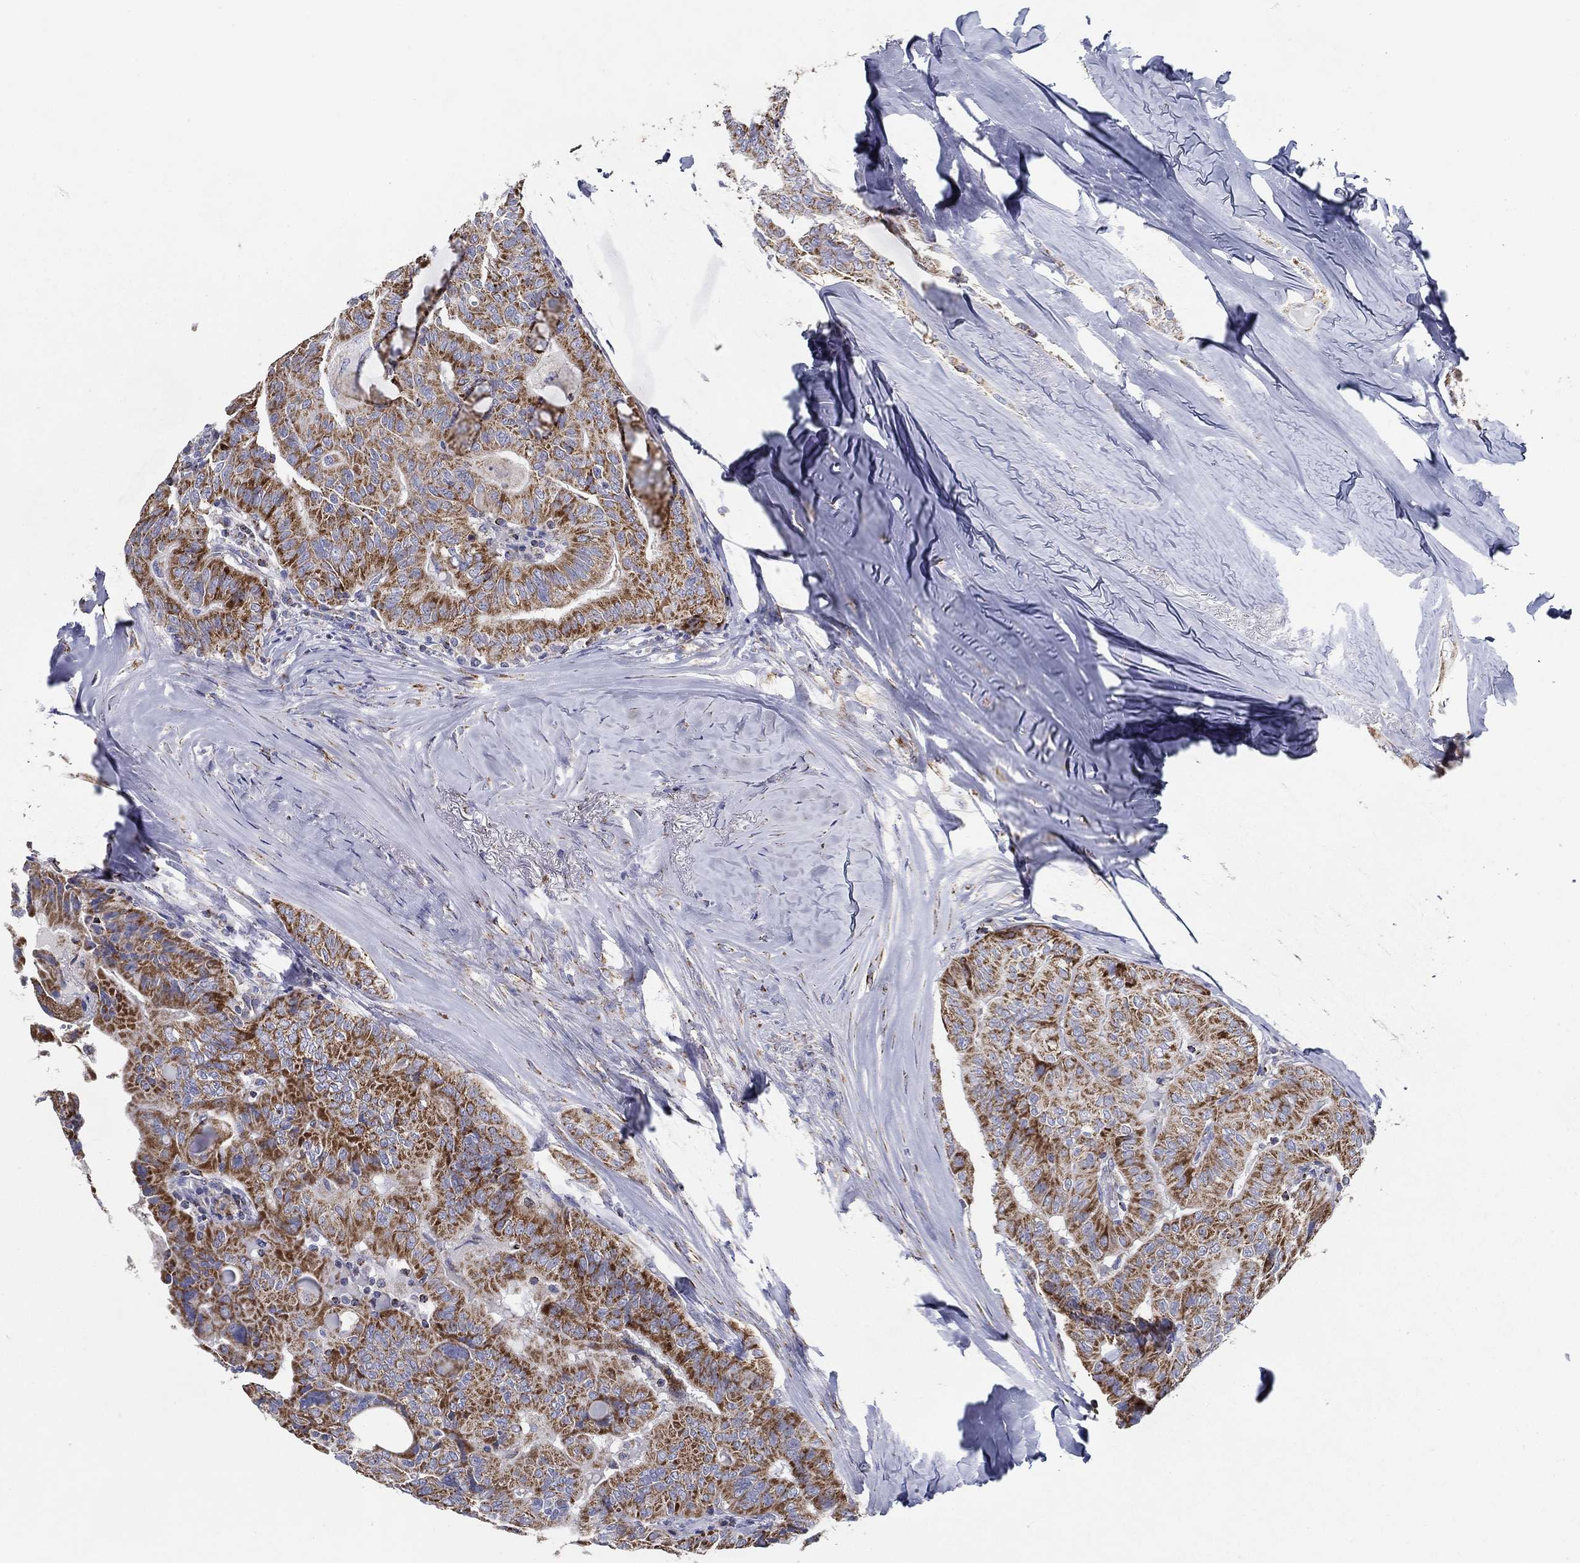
{"staining": {"intensity": "strong", "quantity": "25%-75%", "location": "cytoplasmic/membranous"}, "tissue": "thyroid cancer", "cell_type": "Tumor cells", "image_type": "cancer", "snomed": [{"axis": "morphology", "description": "Papillary adenocarcinoma, NOS"}, {"axis": "topography", "description": "Thyroid gland"}], "caption": "IHC staining of thyroid cancer, which displays high levels of strong cytoplasmic/membranous positivity in about 25%-75% of tumor cells indicating strong cytoplasmic/membranous protein expression. The staining was performed using DAB (3,3'-diaminobenzidine) (brown) for protein detection and nuclei were counterstained in hematoxylin (blue).", "gene": "SFXN1", "patient": {"sex": "female", "age": 68}}